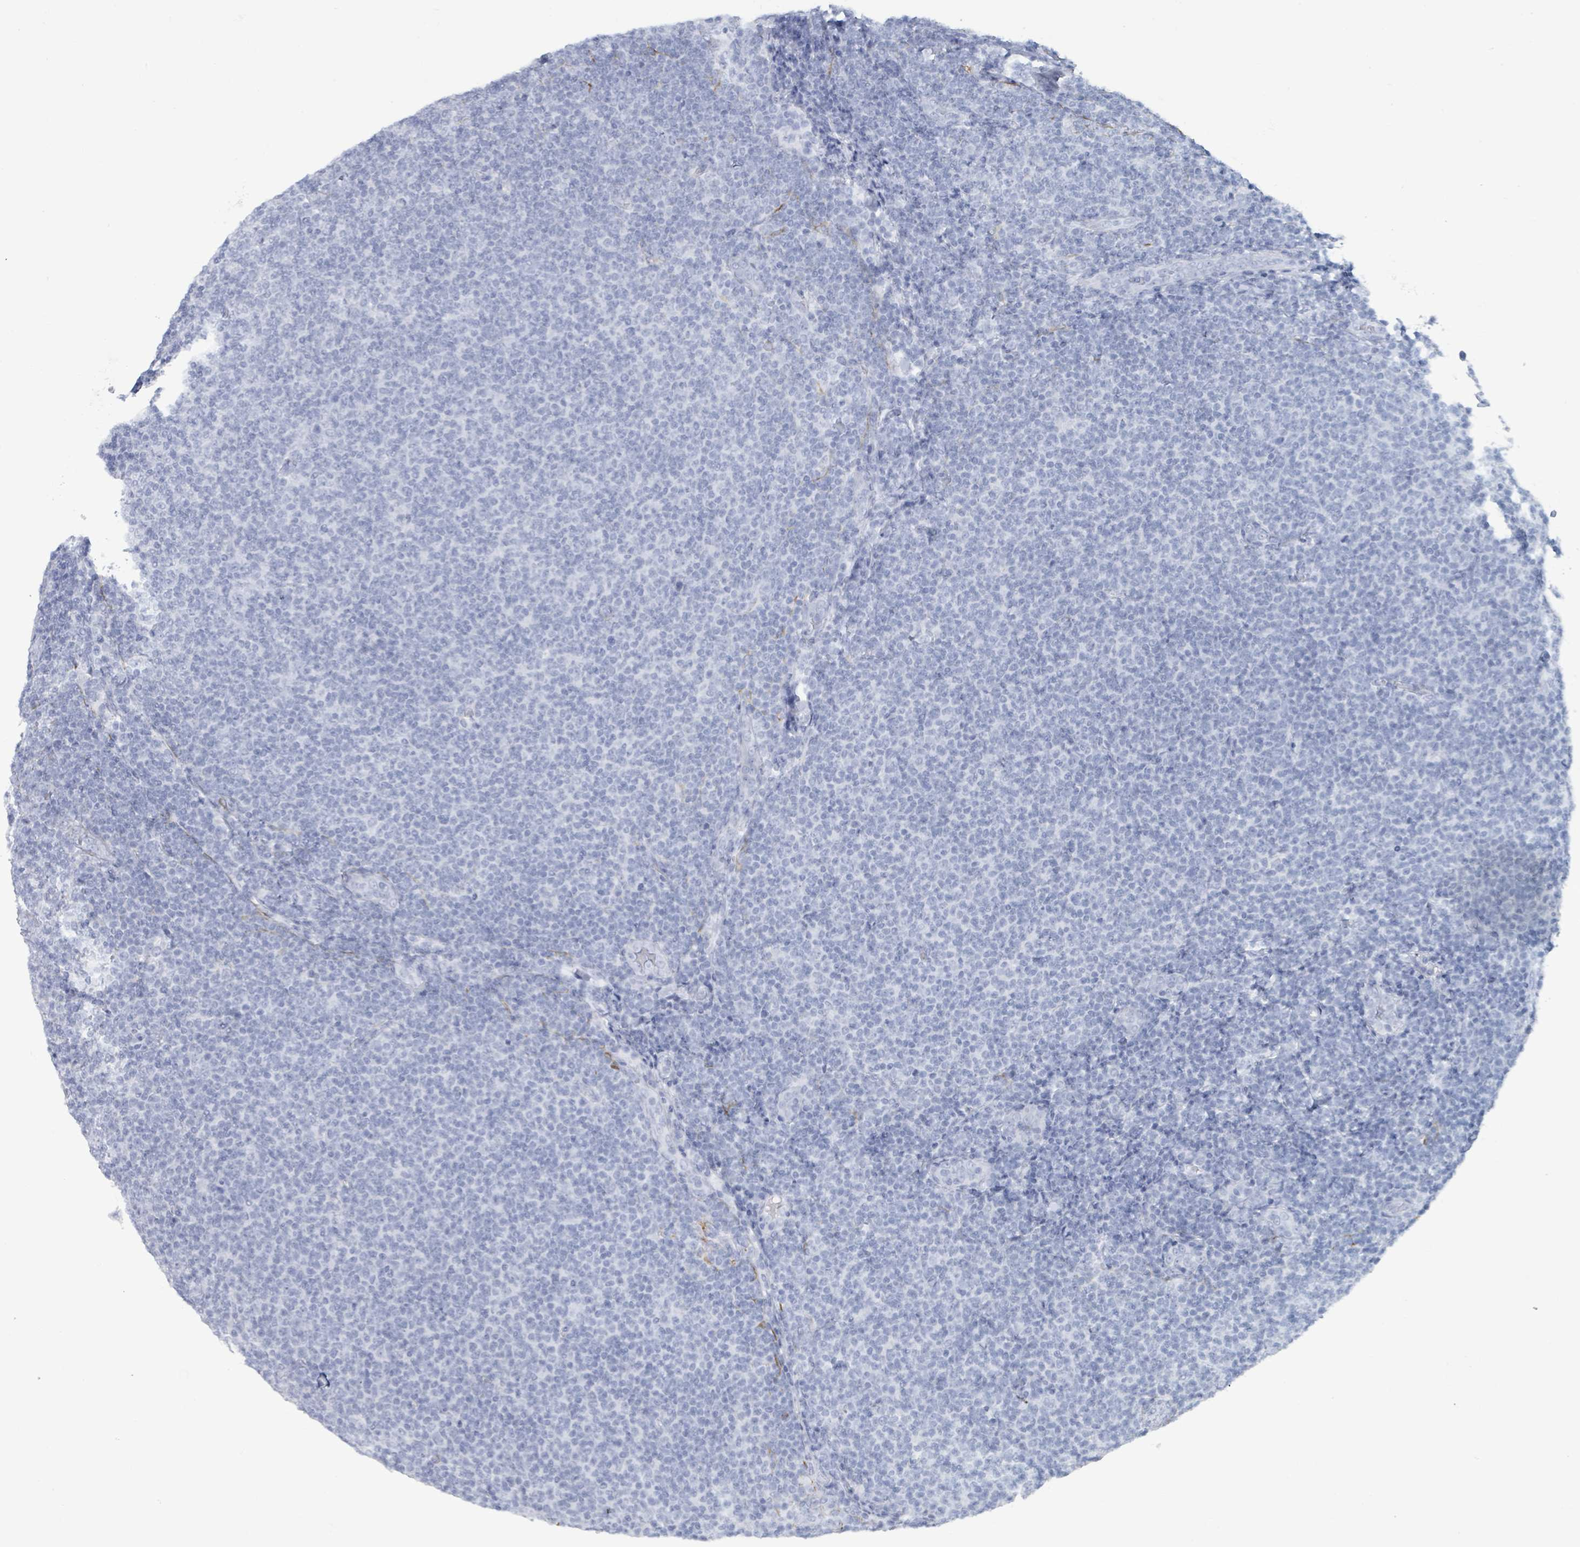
{"staining": {"intensity": "negative", "quantity": "none", "location": "none"}, "tissue": "lymphoma", "cell_type": "Tumor cells", "image_type": "cancer", "snomed": [{"axis": "morphology", "description": "Malignant lymphoma, non-Hodgkin's type, Low grade"}, {"axis": "topography", "description": "Lymph node"}], "caption": "DAB immunohistochemical staining of lymphoma demonstrates no significant expression in tumor cells.", "gene": "KRT8", "patient": {"sex": "male", "age": 66}}